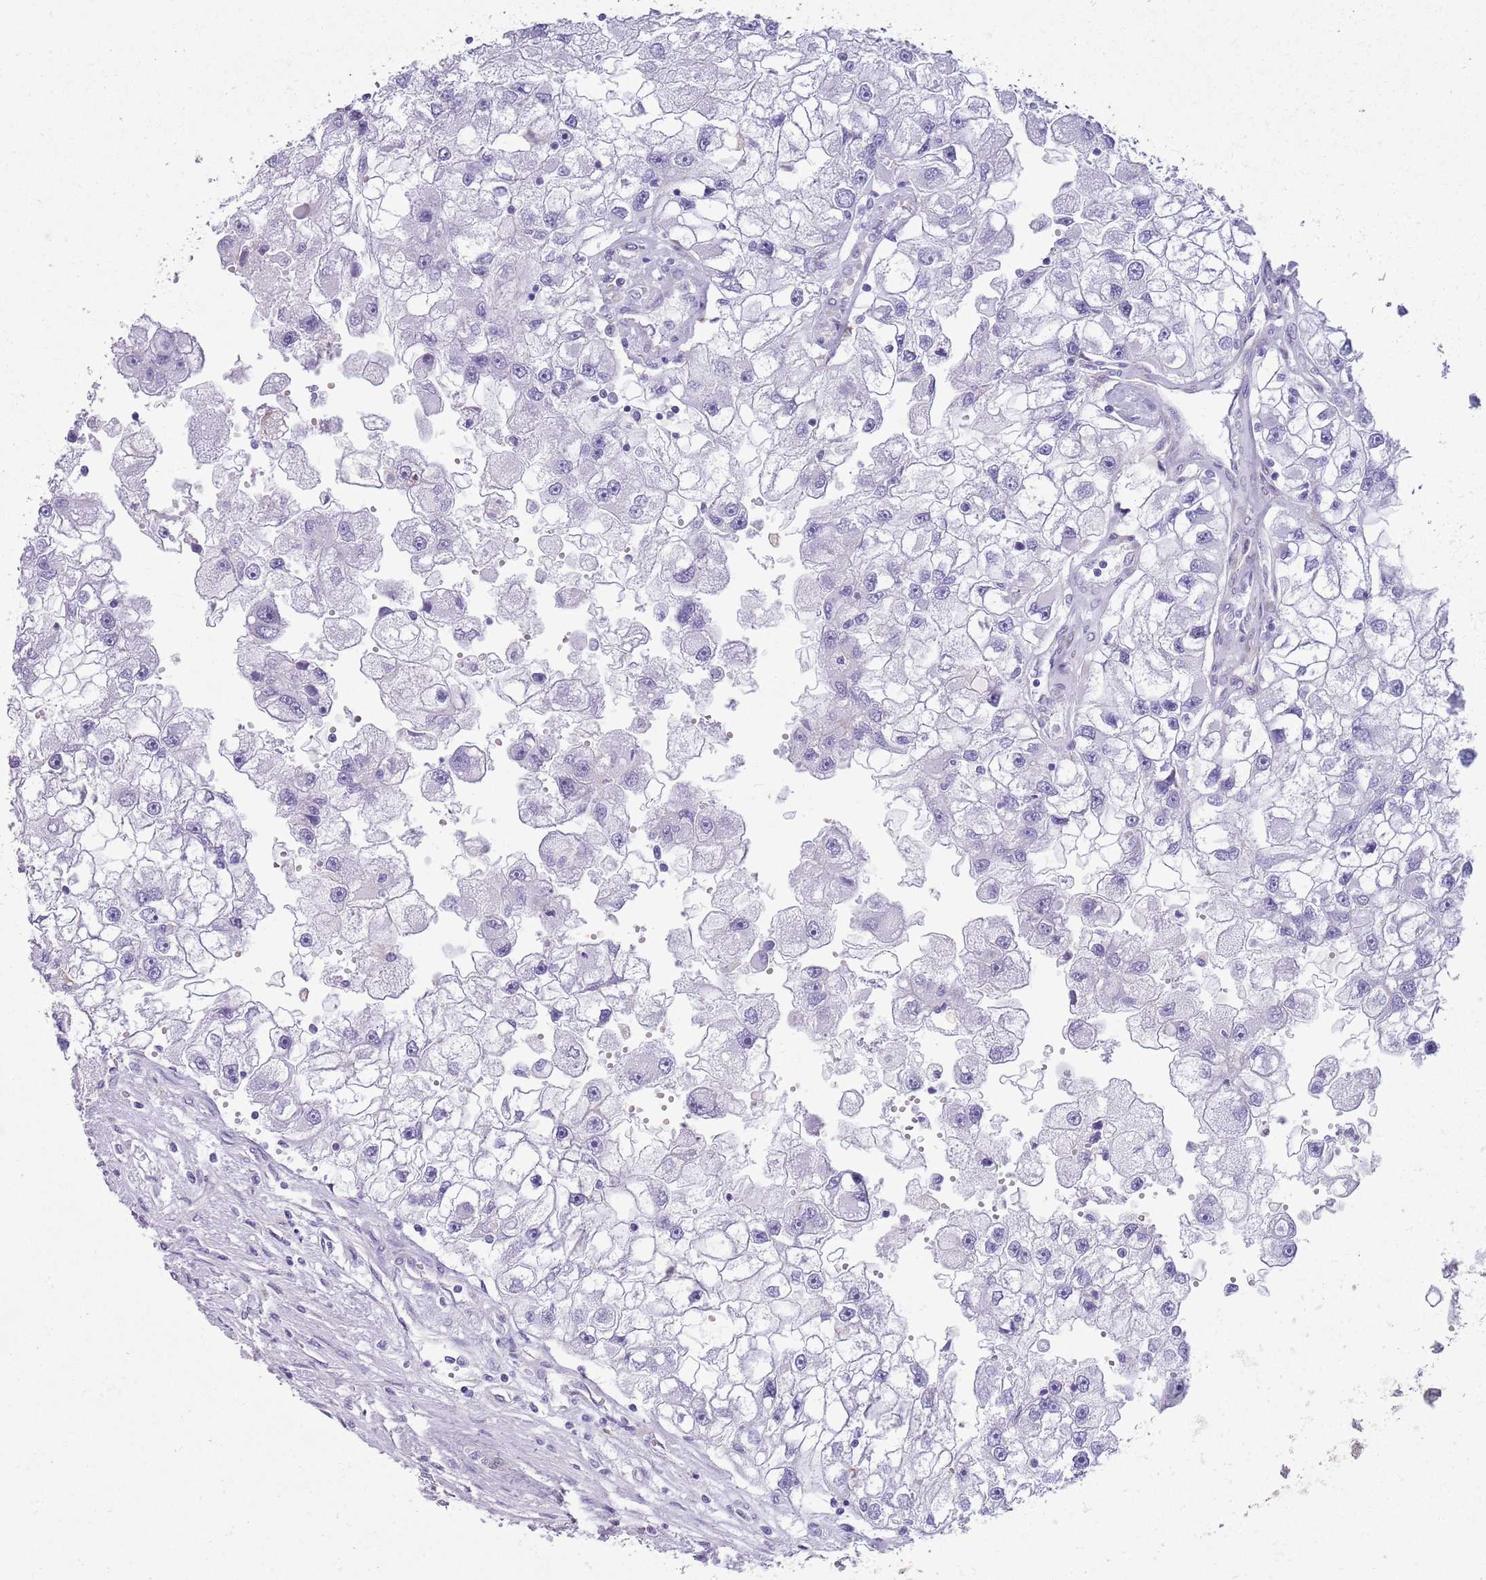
{"staining": {"intensity": "negative", "quantity": "none", "location": "none"}, "tissue": "renal cancer", "cell_type": "Tumor cells", "image_type": "cancer", "snomed": [{"axis": "morphology", "description": "Adenocarcinoma, NOS"}, {"axis": "topography", "description": "Kidney"}], "caption": "This photomicrograph is of renal cancer (adenocarcinoma) stained with IHC to label a protein in brown with the nuclei are counter-stained blue. There is no positivity in tumor cells.", "gene": "RBP3", "patient": {"sex": "male", "age": 63}}